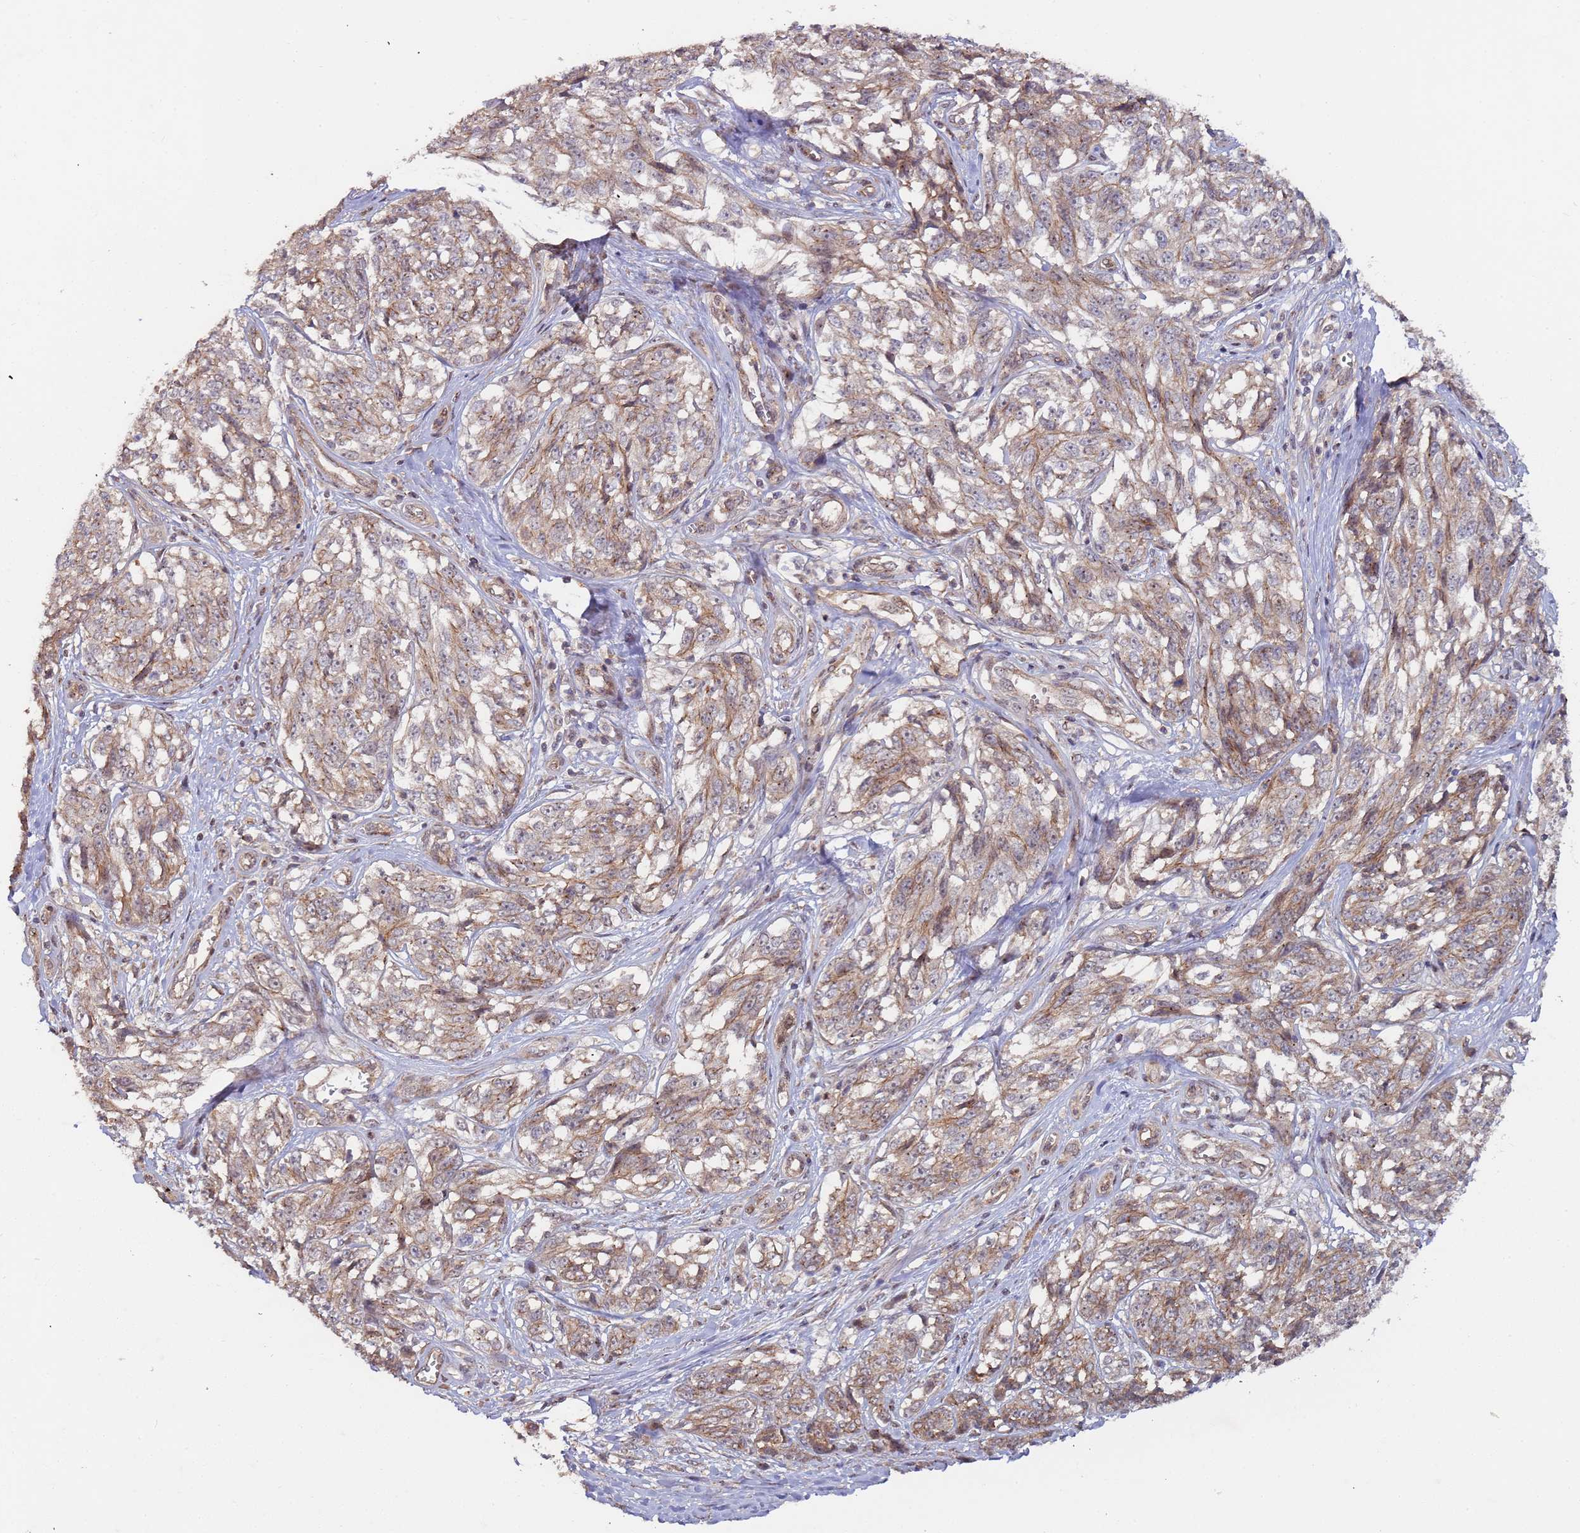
{"staining": {"intensity": "weak", "quantity": ">75%", "location": "cytoplasmic/membranous"}, "tissue": "melanoma", "cell_type": "Tumor cells", "image_type": "cancer", "snomed": [{"axis": "morphology", "description": "Malignant melanoma, NOS"}, {"axis": "topography", "description": "Skin"}], "caption": "Malignant melanoma stained with a protein marker demonstrates weak staining in tumor cells.", "gene": "KANSL1L", "patient": {"sex": "female", "age": 64}}